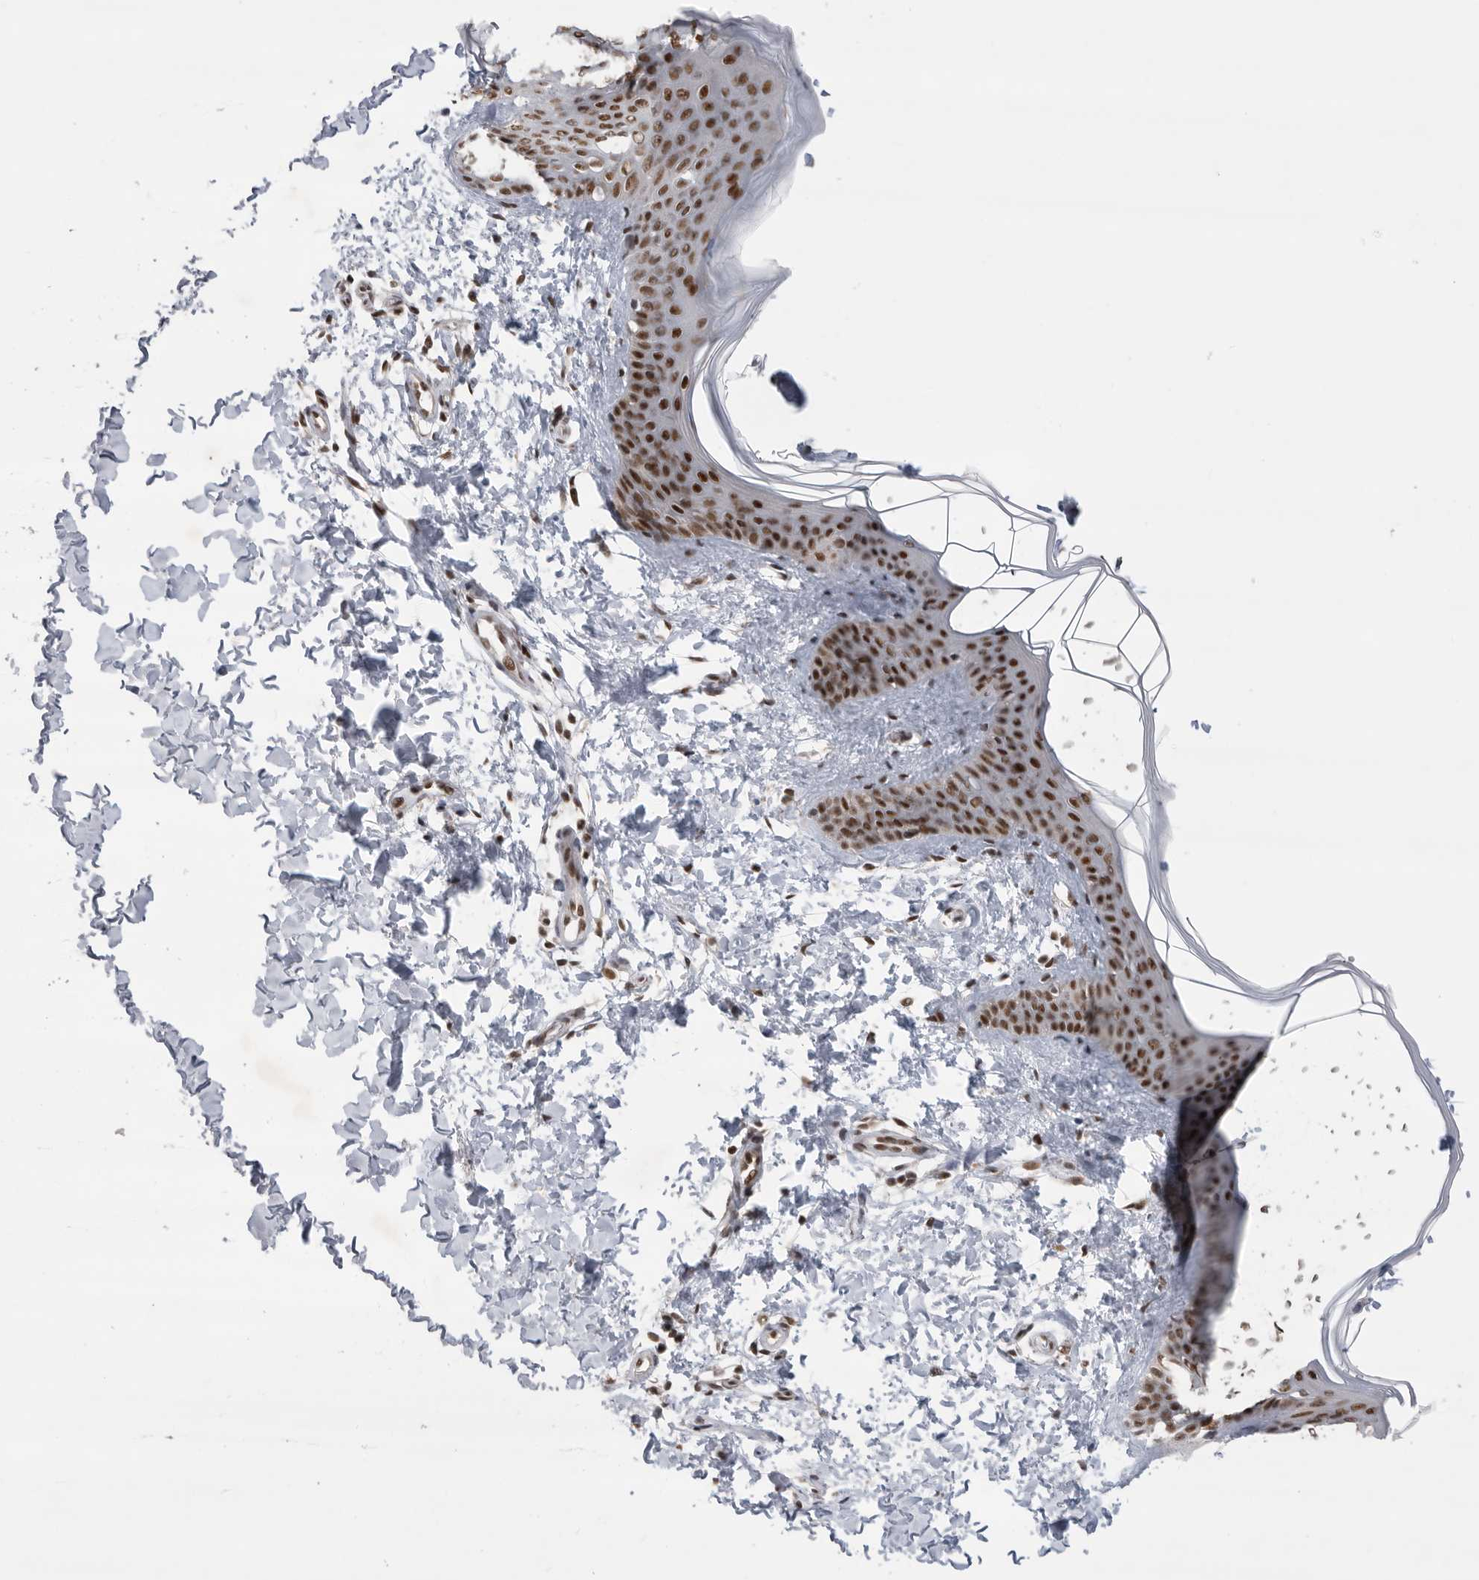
{"staining": {"intensity": "strong", "quantity": ">75%", "location": "nuclear"}, "tissue": "skin", "cell_type": "Fibroblasts", "image_type": "normal", "snomed": [{"axis": "morphology", "description": "Normal tissue, NOS"}, {"axis": "topography", "description": "Skin"}], "caption": "Immunohistochemical staining of normal human skin exhibits strong nuclear protein positivity in approximately >75% of fibroblasts.", "gene": "ZNF830", "patient": {"sex": "female", "age": 17}}